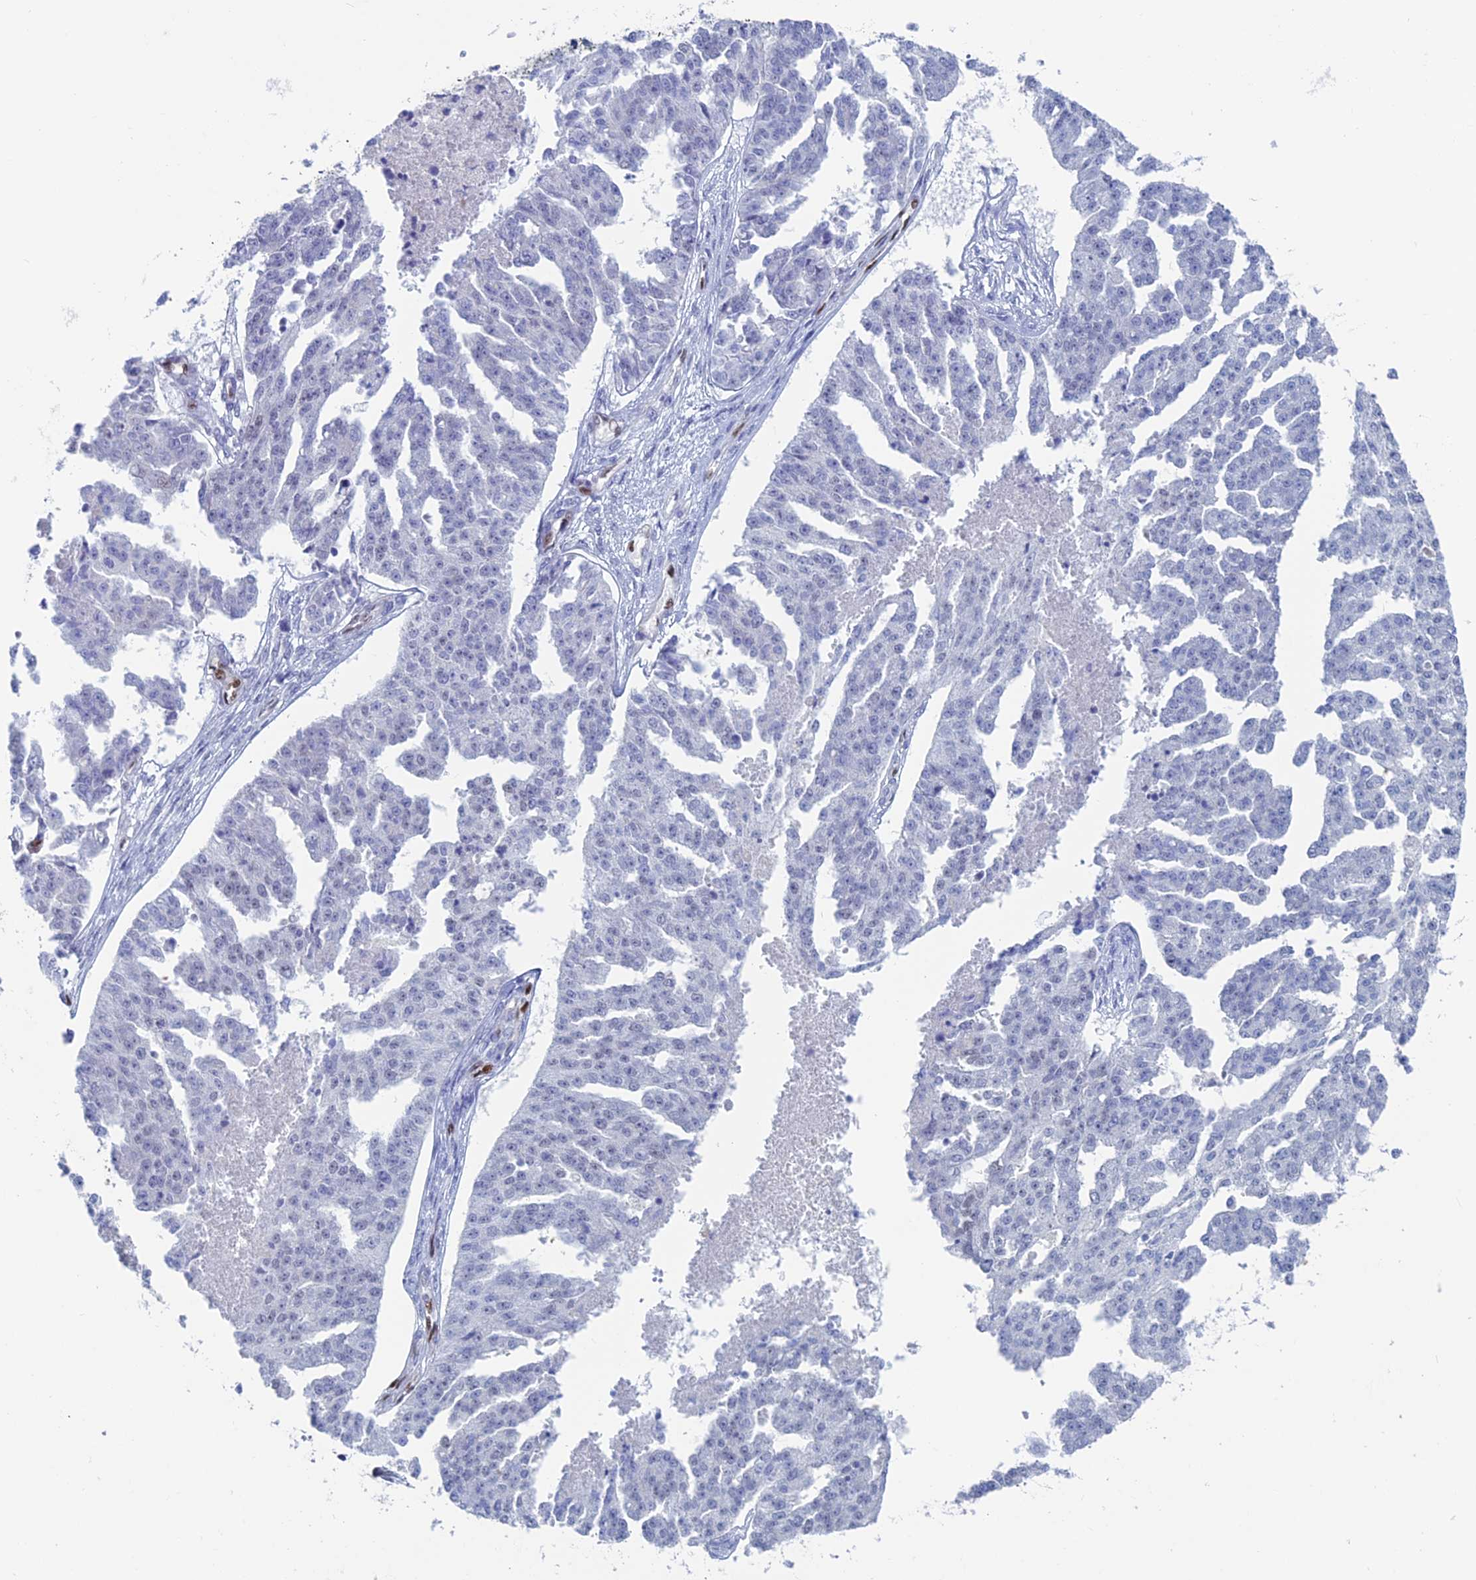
{"staining": {"intensity": "negative", "quantity": "none", "location": "none"}, "tissue": "ovarian cancer", "cell_type": "Tumor cells", "image_type": "cancer", "snomed": [{"axis": "morphology", "description": "Cystadenocarcinoma, serous, NOS"}, {"axis": "topography", "description": "Ovary"}], "caption": "Serous cystadenocarcinoma (ovarian) was stained to show a protein in brown. There is no significant expression in tumor cells.", "gene": "NOL4L", "patient": {"sex": "female", "age": 58}}